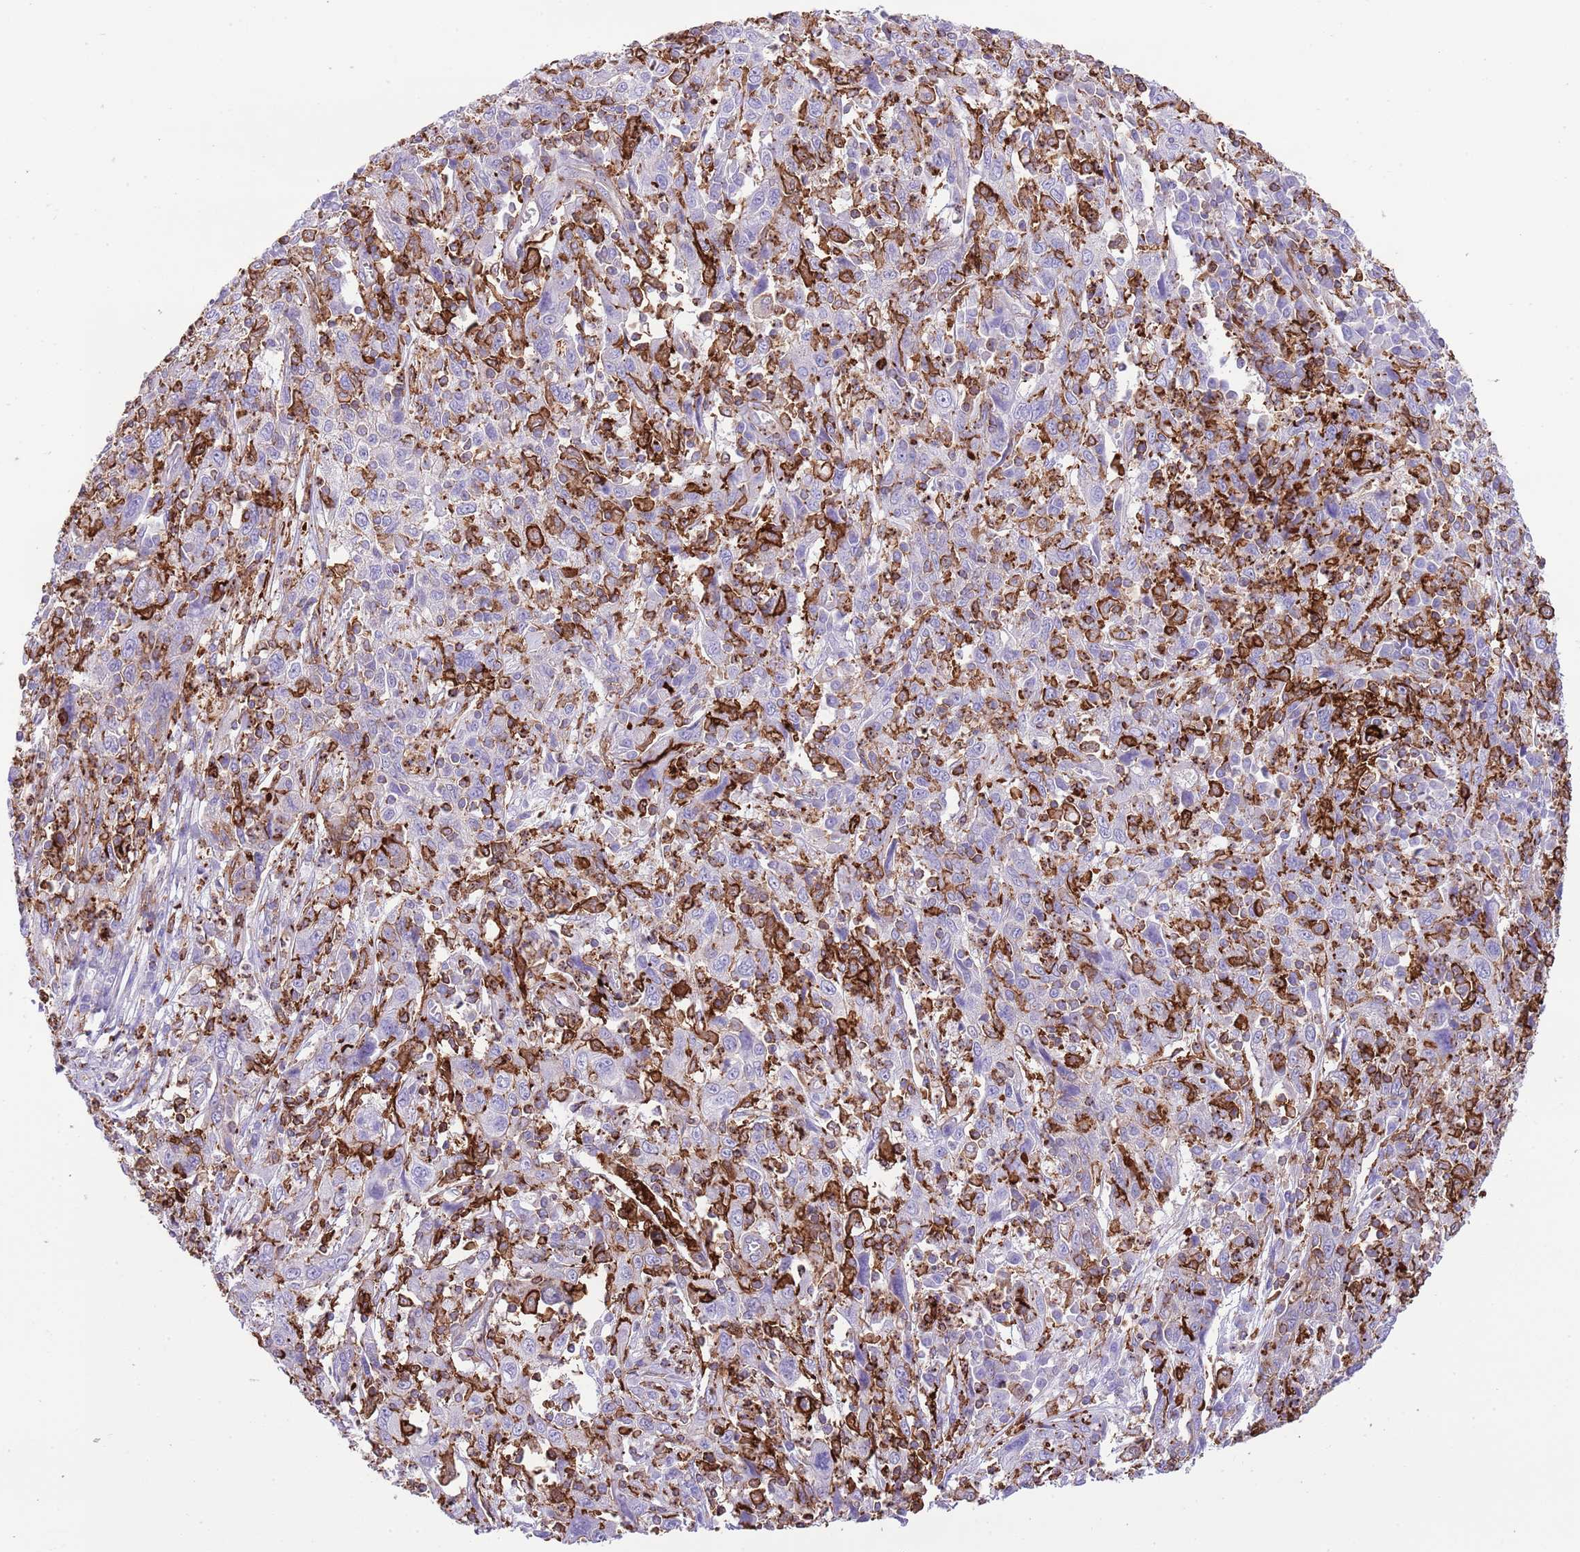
{"staining": {"intensity": "negative", "quantity": "none", "location": "none"}, "tissue": "cervical cancer", "cell_type": "Tumor cells", "image_type": "cancer", "snomed": [{"axis": "morphology", "description": "Squamous cell carcinoma, NOS"}, {"axis": "topography", "description": "Cervix"}], "caption": "DAB immunohistochemical staining of squamous cell carcinoma (cervical) displays no significant expression in tumor cells. (DAB (3,3'-diaminobenzidine) IHC with hematoxylin counter stain).", "gene": "EFHD2", "patient": {"sex": "female", "age": 46}}